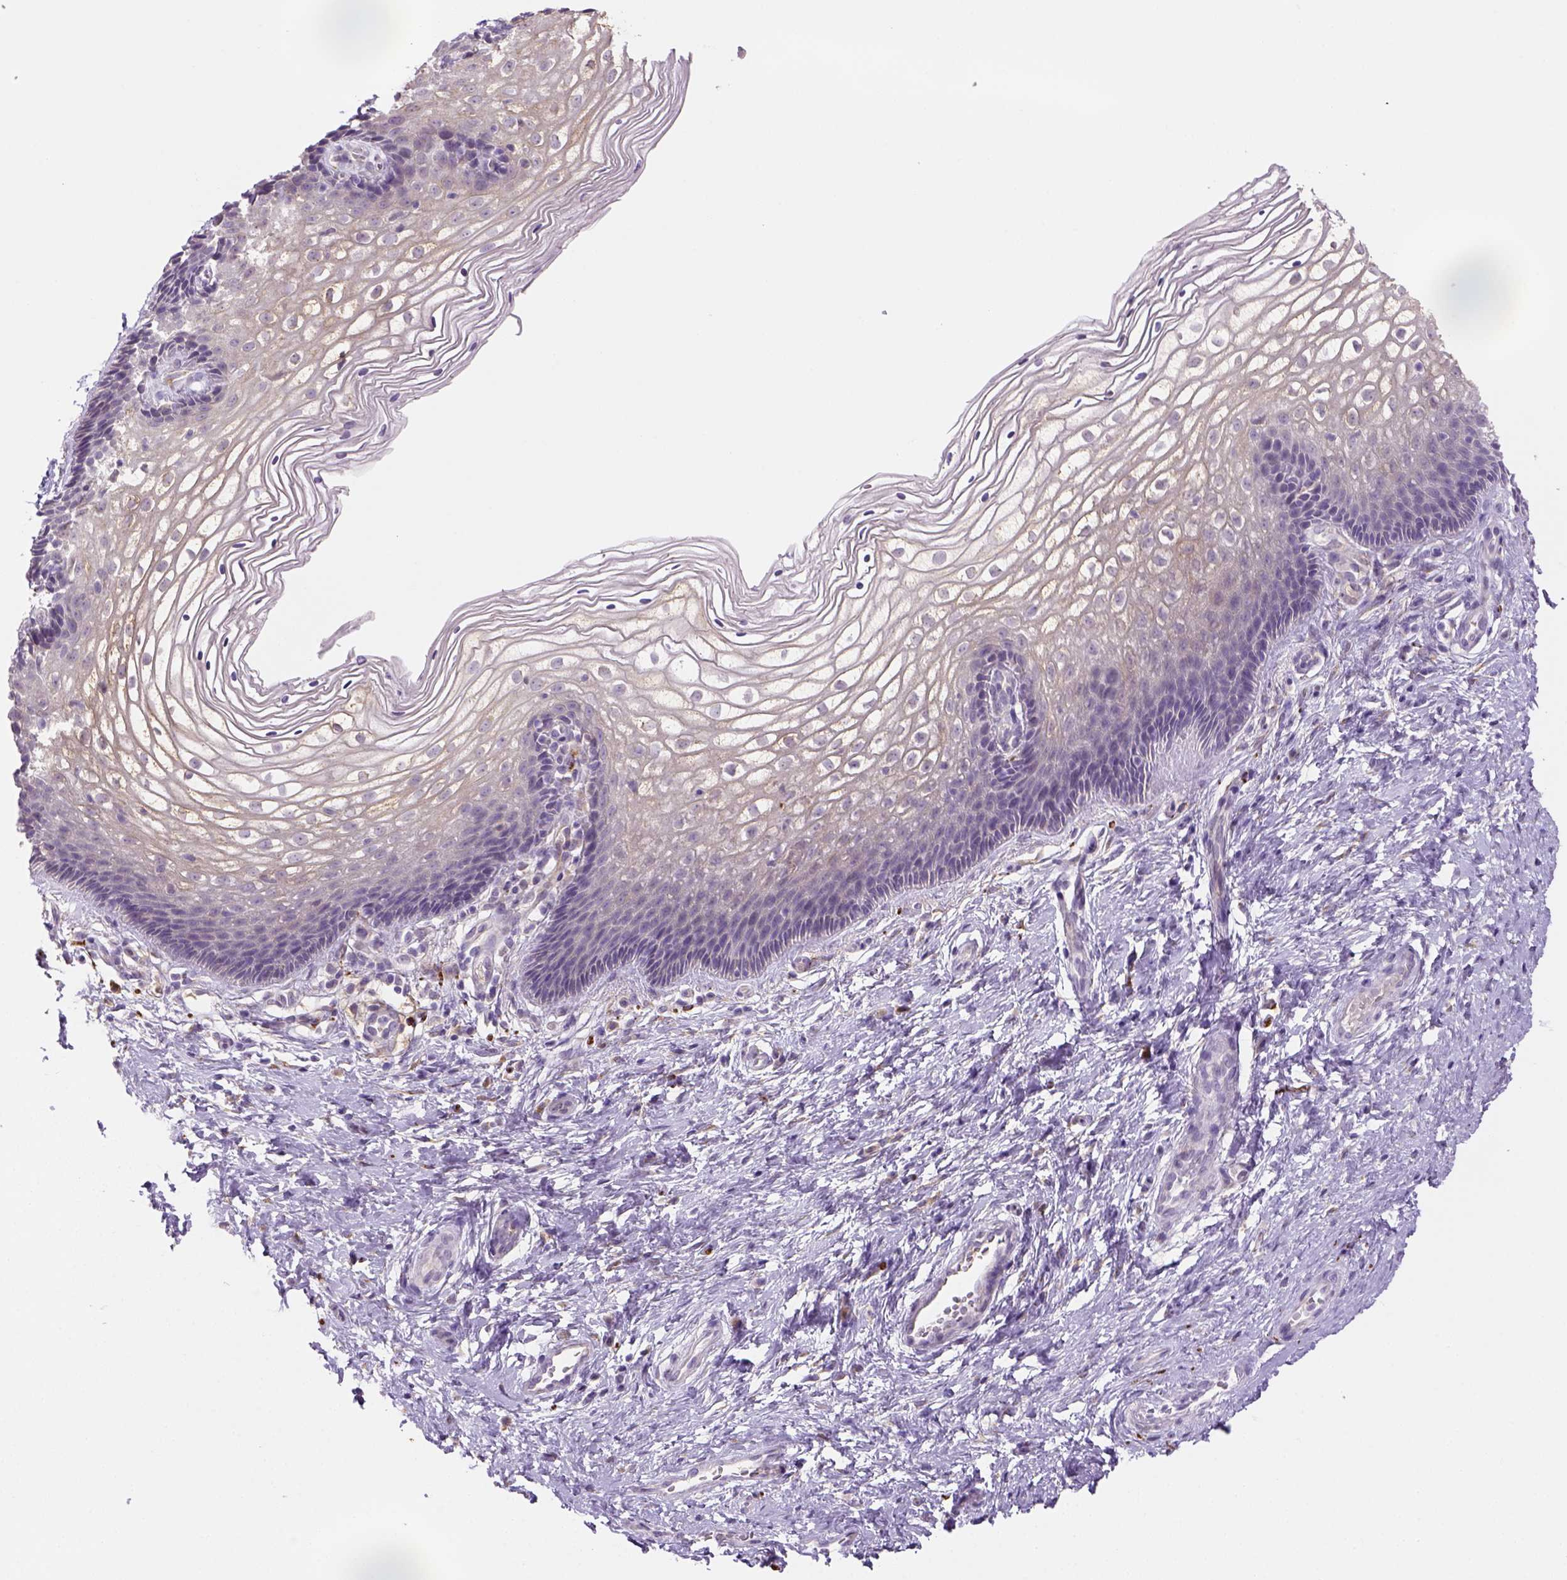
{"staining": {"intensity": "negative", "quantity": "none", "location": "none"}, "tissue": "cervix", "cell_type": "Glandular cells", "image_type": "normal", "snomed": [{"axis": "morphology", "description": "Normal tissue, NOS"}, {"axis": "topography", "description": "Cervix"}], "caption": "High power microscopy histopathology image of an IHC micrograph of benign cervix, revealing no significant staining in glandular cells.", "gene": "CACNB1", "patient": {"sex": "female", "age": 34}}